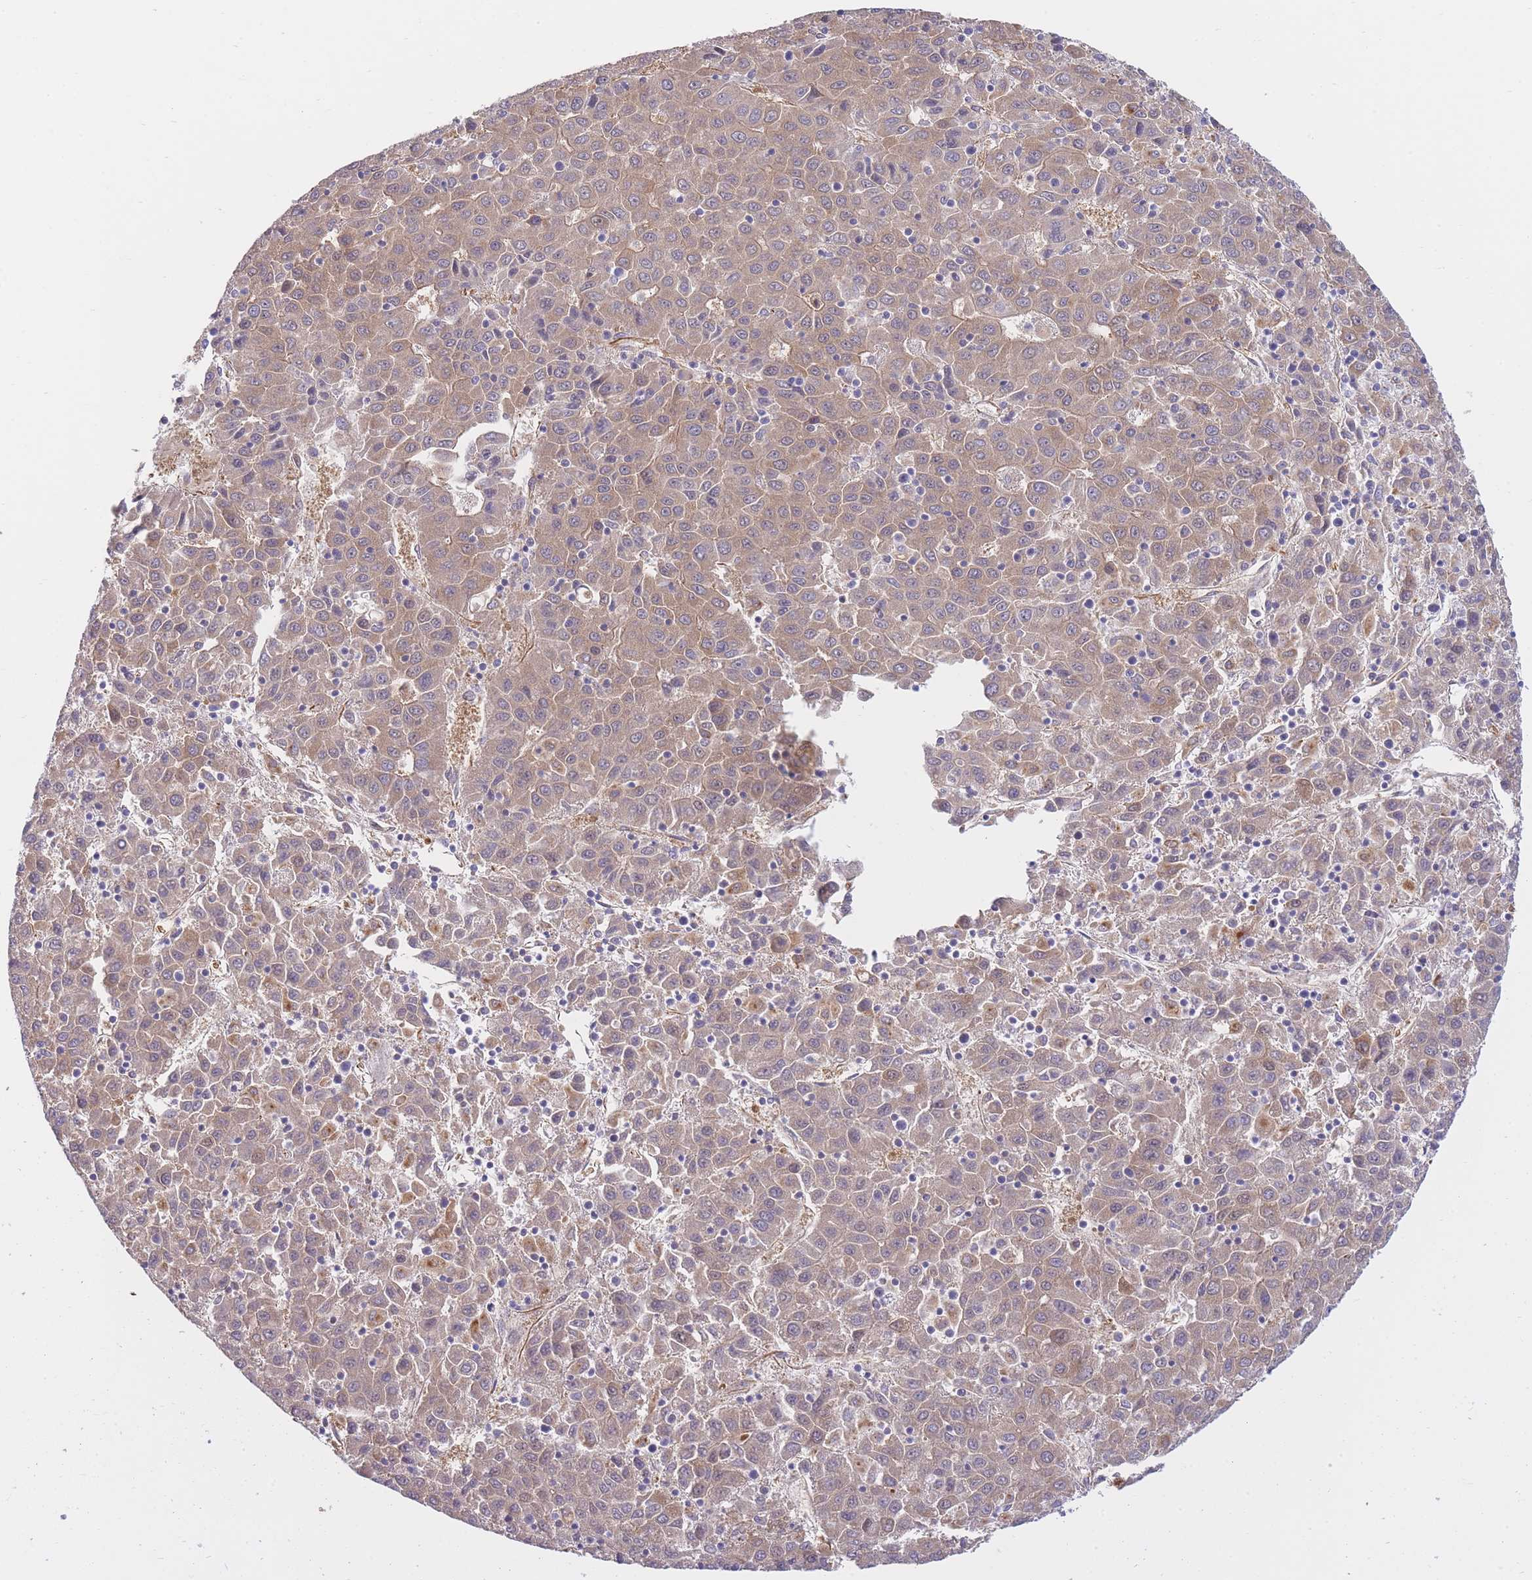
{"staining": {"intensity": "weak", "quantity": ">75%", "location": "cytoplasmic/membranous"}, "tissue": "liver cancer", "cell_type": "Tumor cells", "image_type": "cancer", "snomed": [{"axis": "morphology", "description": "Carcinoma, Hepatocellular, NOS"}, {"axis": "topography", "description": "Liver"}], "caption": "Human hepatocellular carcinoma (liver) stained for a protein (brown) displays weak cytoplasmic/membranous positive expression in about >75% of tumor cells.", "gene": "ECPAS", "patient": {"sex": "female", "age": 53}}